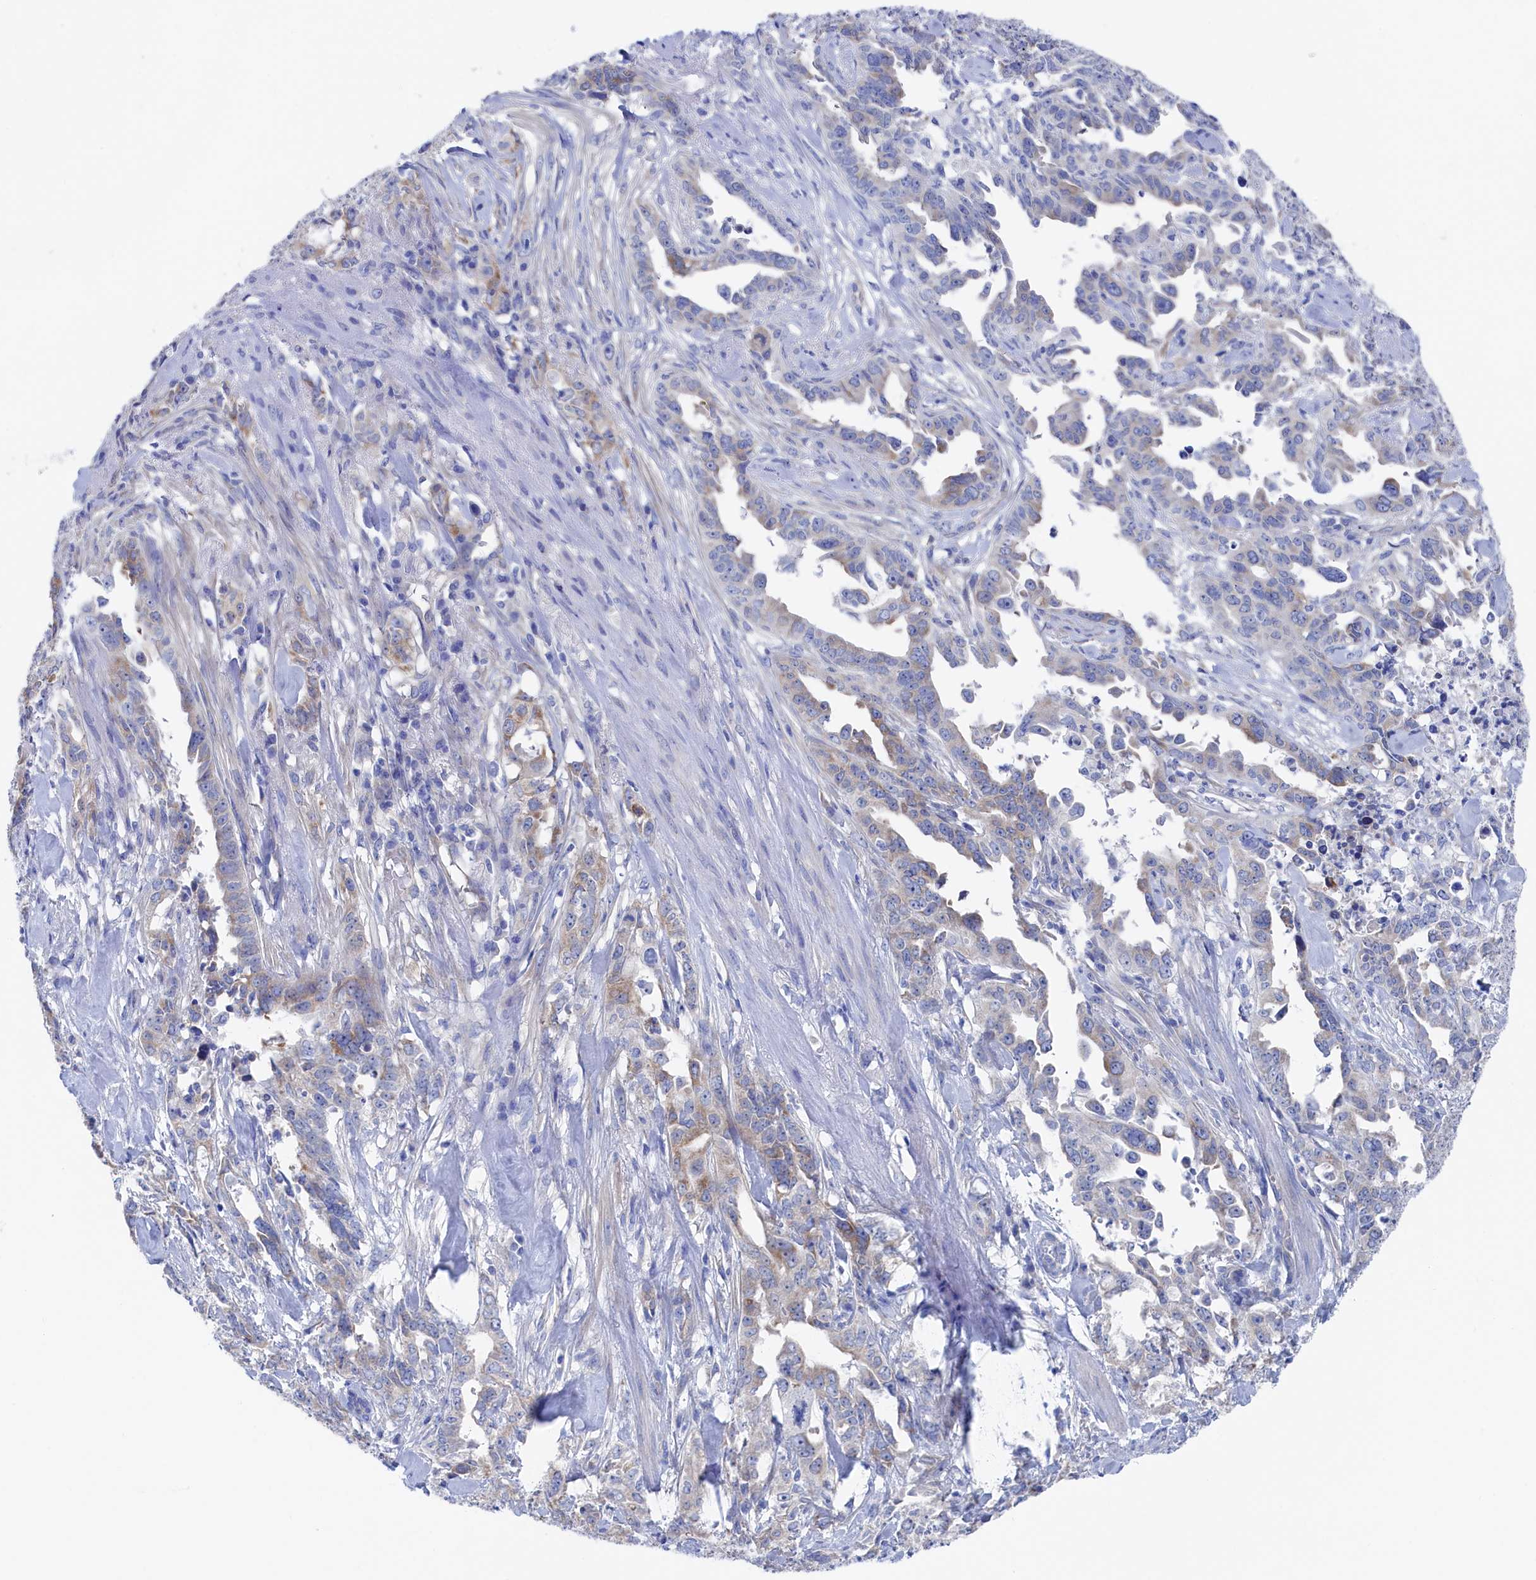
{"staining": {"intensity": "weak", "quantity": "25%-75%", "location": "cytoplasmic/membranous"}, "tissue": "endometrial cancer", "cell_type": "Tumor cells", "image_type": "cancer", "snomed": [{"axis": "morphology", "description": "Adenocarcinoma, NOS"}, {"axis": "topography", "description": "Endometrium"}], "caption": "Immunohistochemistry of adenocarcinoma (endometrial) demonstrates low levels of weak cytoplasmic/membranous positivity in approximately 25%-75% of tumor cells.", "gene": "TMOD2", "patient": {"sex": "female", "age": 65}}